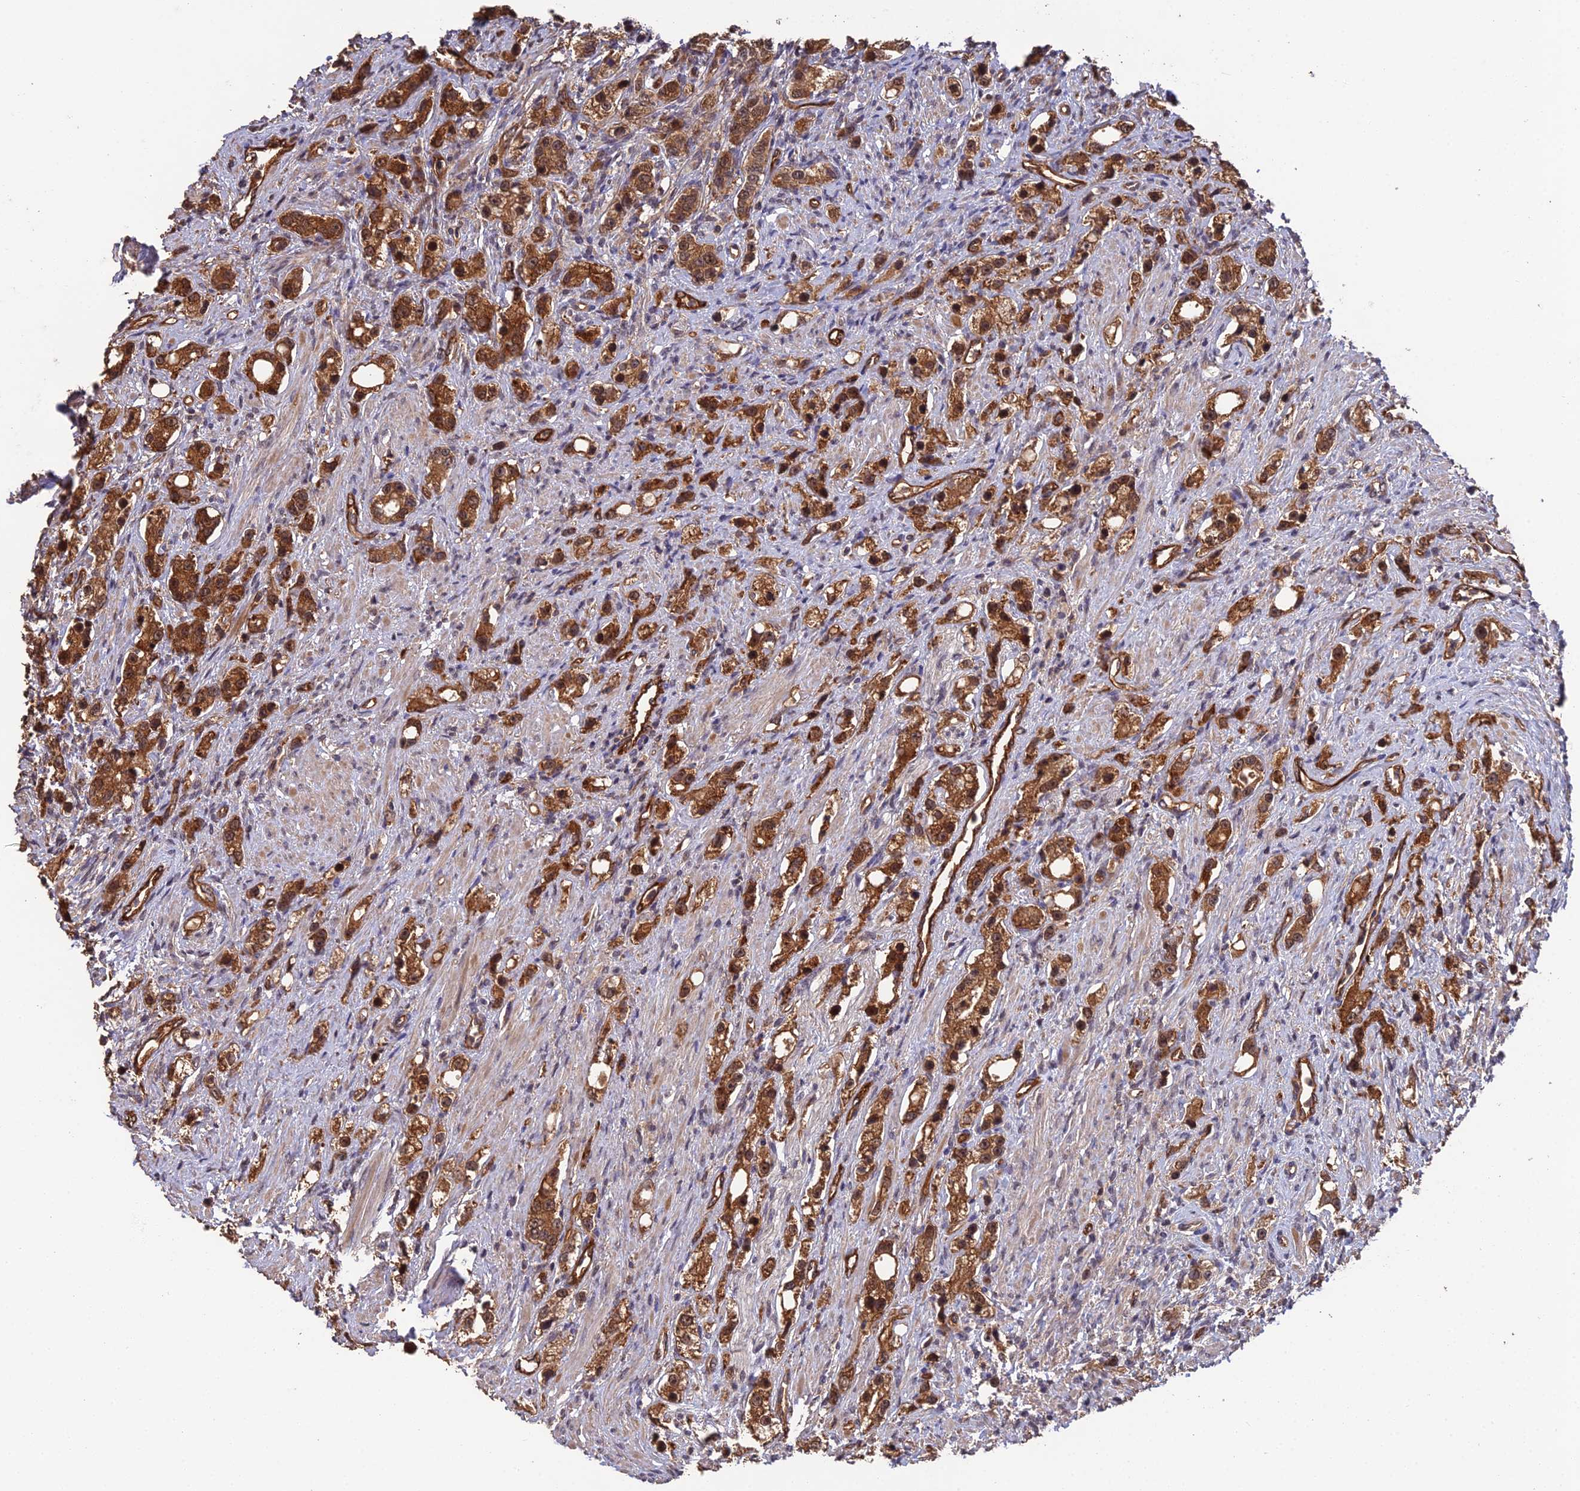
{"staining": {"intensity": "strong", "quantity": ">75%", "location": "cytoplasmic/membranous,nuclear"}, "tissue": "prostate cancer", "cell_type": "Tumor cells", "image_type": "cancer", "snomed": [{"axis": "morphology", "description": "Adenocarcinoma, High grade"}, {"axis": "topography", "description": "Prostate"}], "caption": "Prostate adenocarcinoma (high-grade) was stained to show a protein in brown. There is high levels of strong cytoplasmic/membranous and nuclear positivity in about >75% of tumor cells. (brown staining indicates protein expression, while blue staining denotes nuclei).", "gene": "RALGAPA2", "patient": {"sex": "male", "age": 63}}